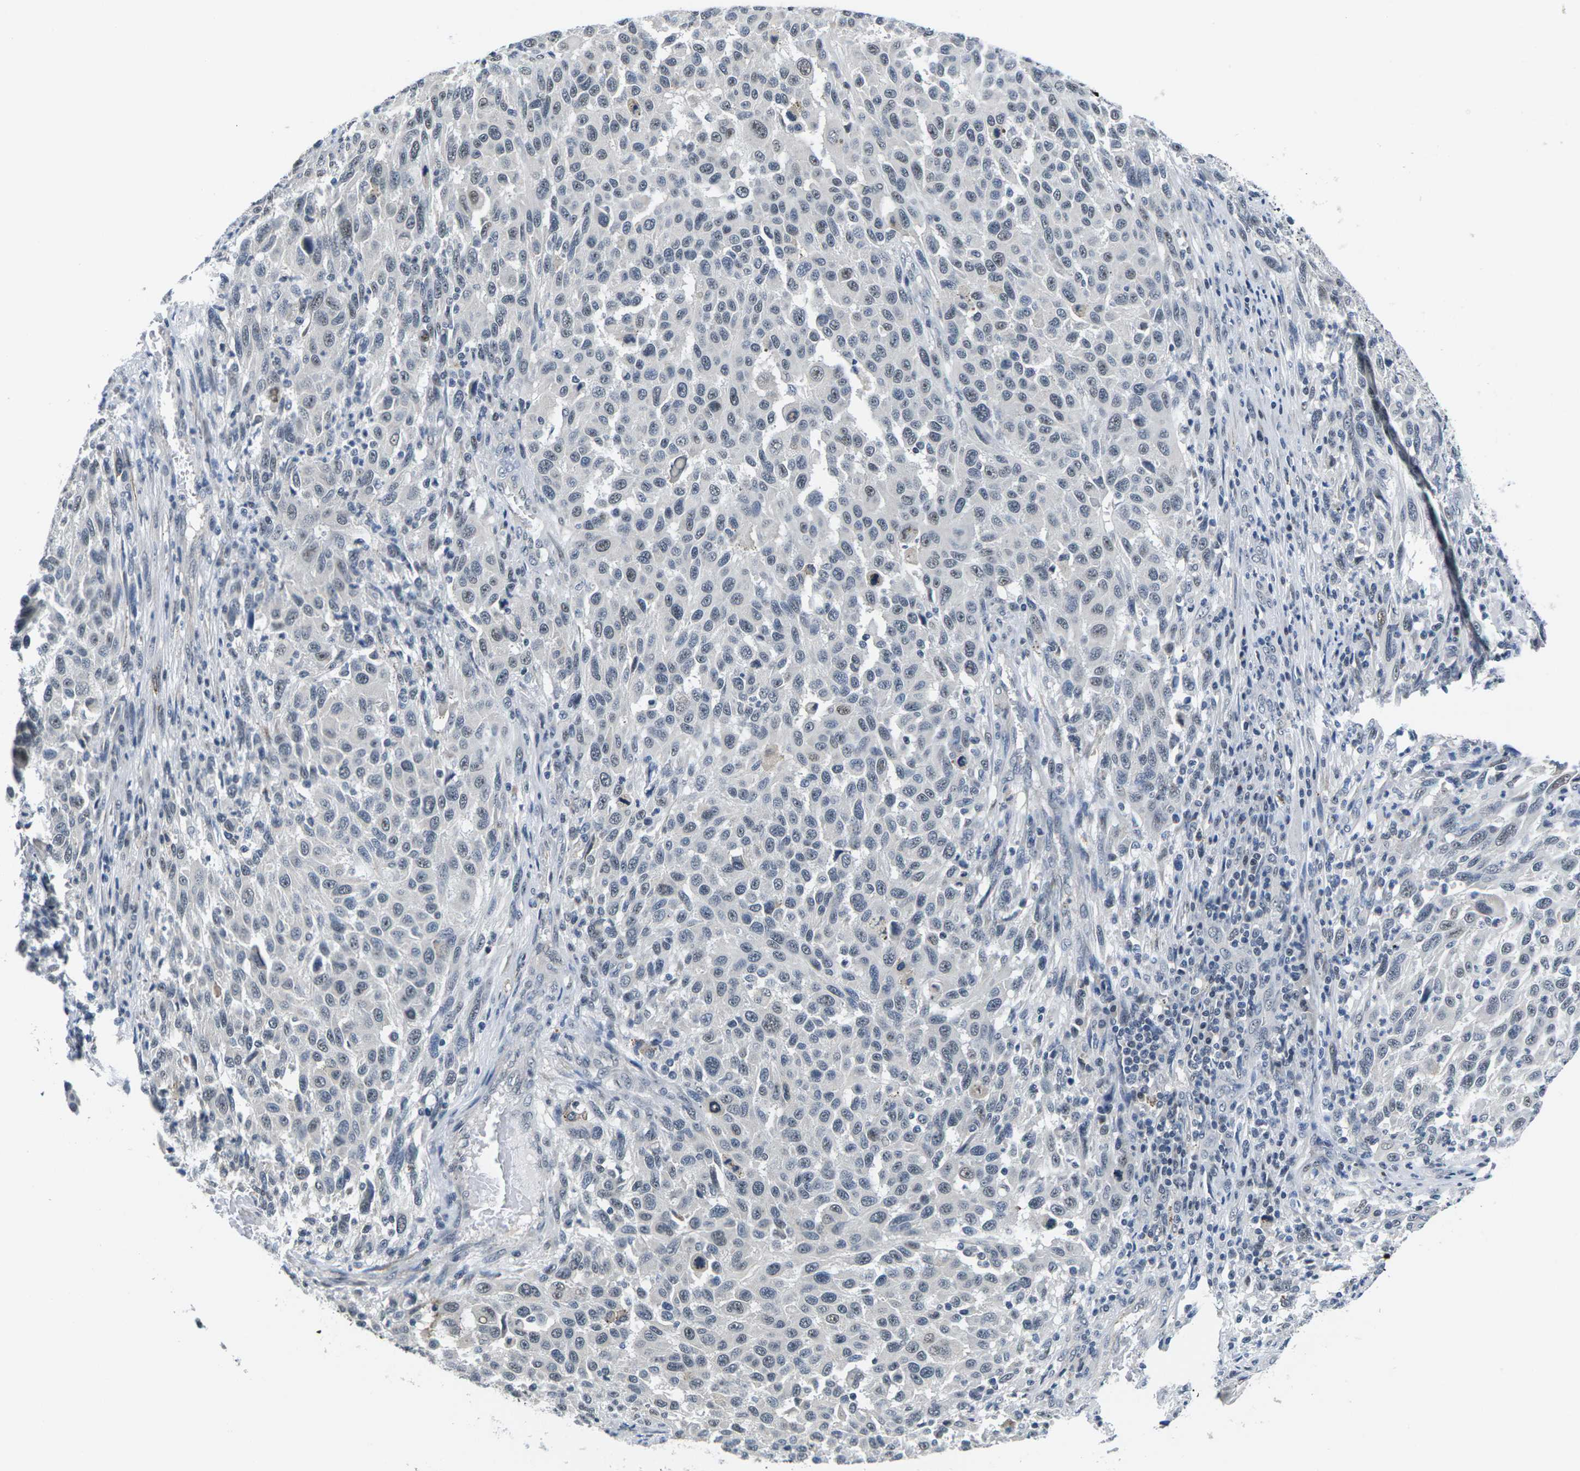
{"staining": {"intensity": "weak", "quantity": "25%-75%", "location": "nuclear"}, "tissue": "melanoma", "cell_type": "Tumor cells", "image_type": "cancer", "snomed": [{"axis": "morphology", "description": "Malignant melanoma, Metastatic site"}, {"axis": "topography", "description": "Lymph node"}], "caption": "A micrograph of malignant melanoma (metastatic site) stained for a protein demonstrates weak nuclear brown staining in tumor cells.", "gene": "NSRP1", "patient": {"sex": "male", "age": 61}}